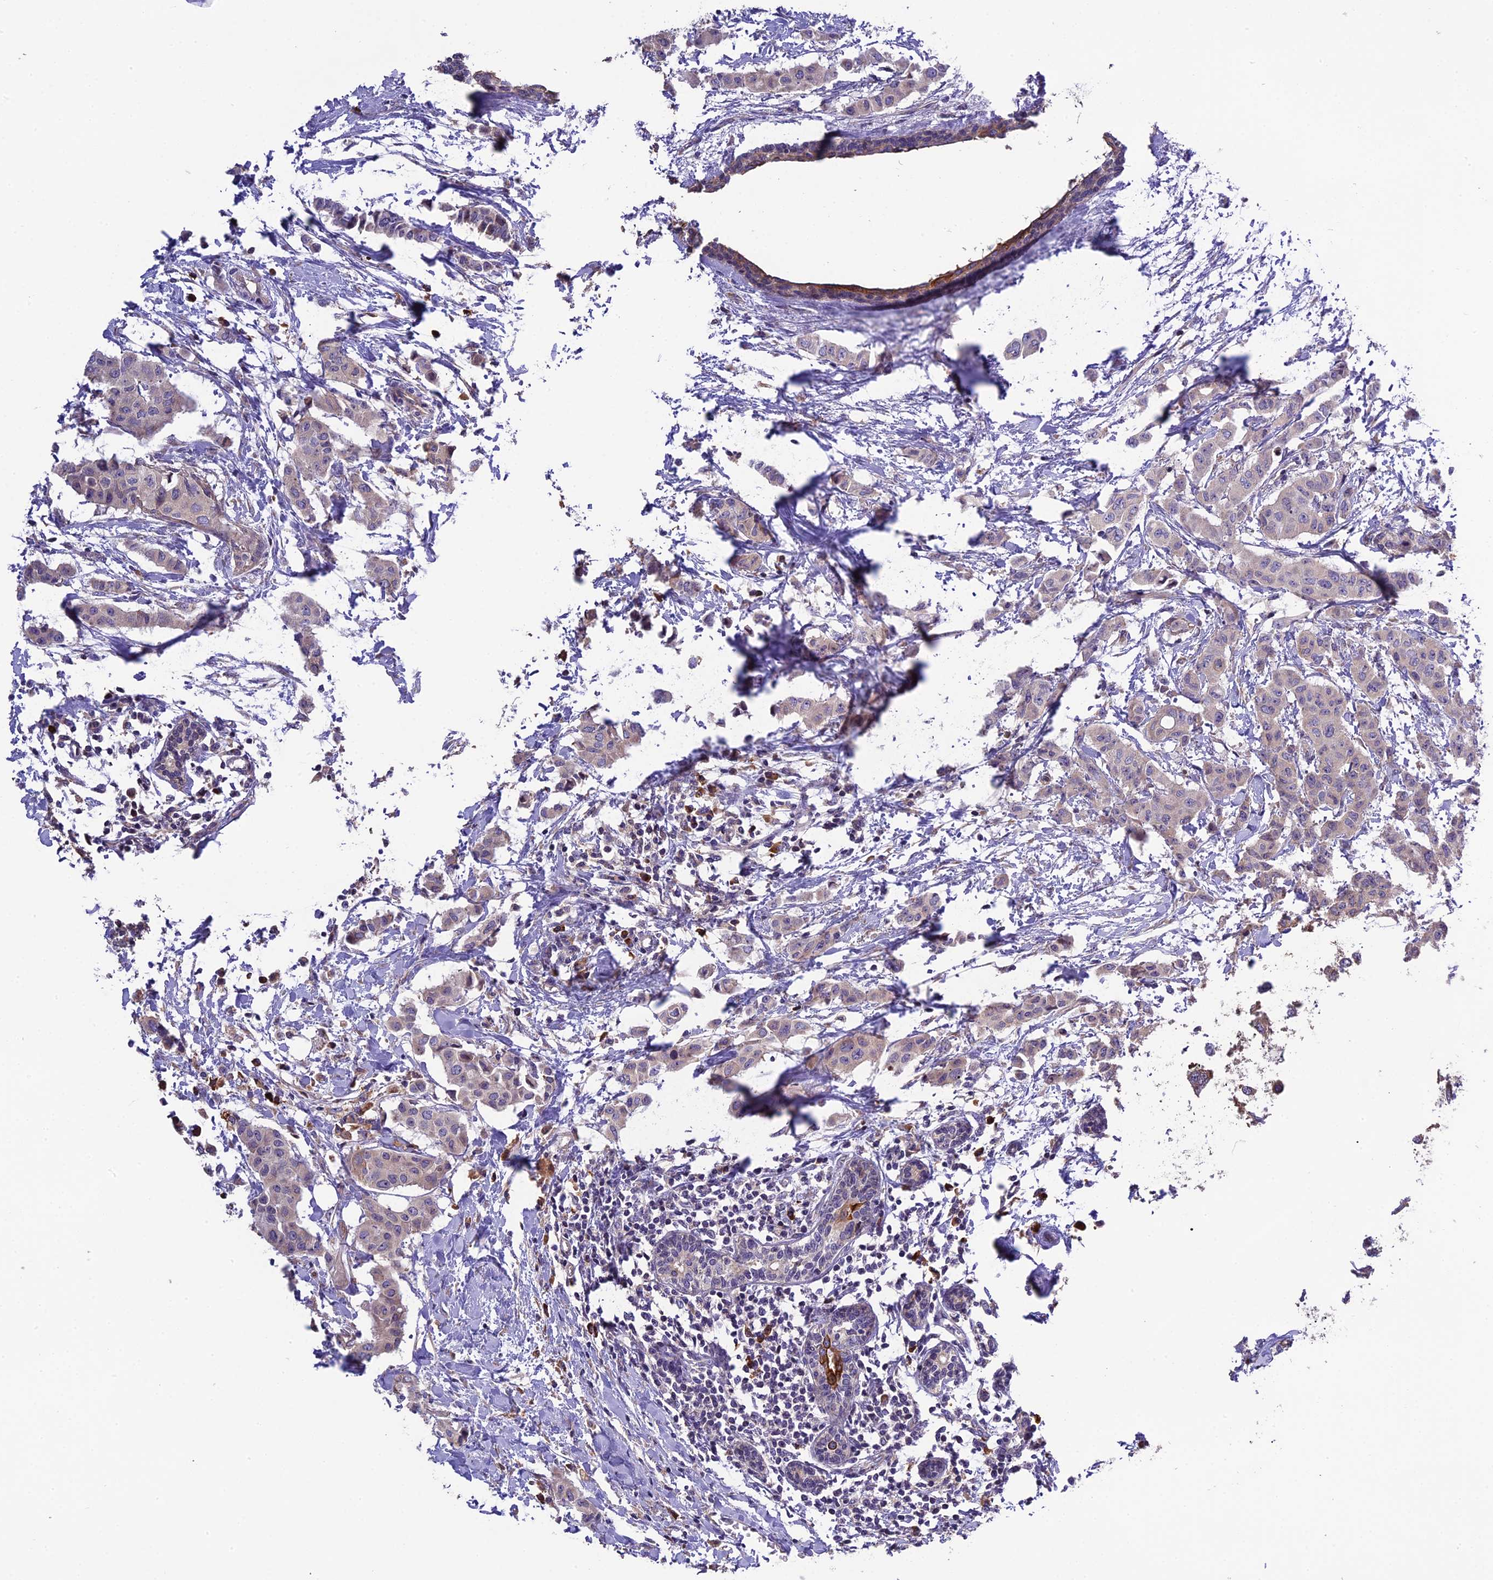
{"staining": {"intensity": "weak", "quantity": "<25%", "location": "cytoplasmic/membranous"}, "tissue": "breast cancer", "cell_type": "Tumor cells", "image_type": "cancer", "snomed": [{"axis": "morphology", "description": "Duct carcinoma"}, {"axis": "topography", "description": "Breast"}], "caption": "Photomicrograph shows no protein expression in tumor cells of breast infiltrating ductal carcinoma tissue.", "gene": "ABCC10", "patient": {"sex": "female", "age": 40}}